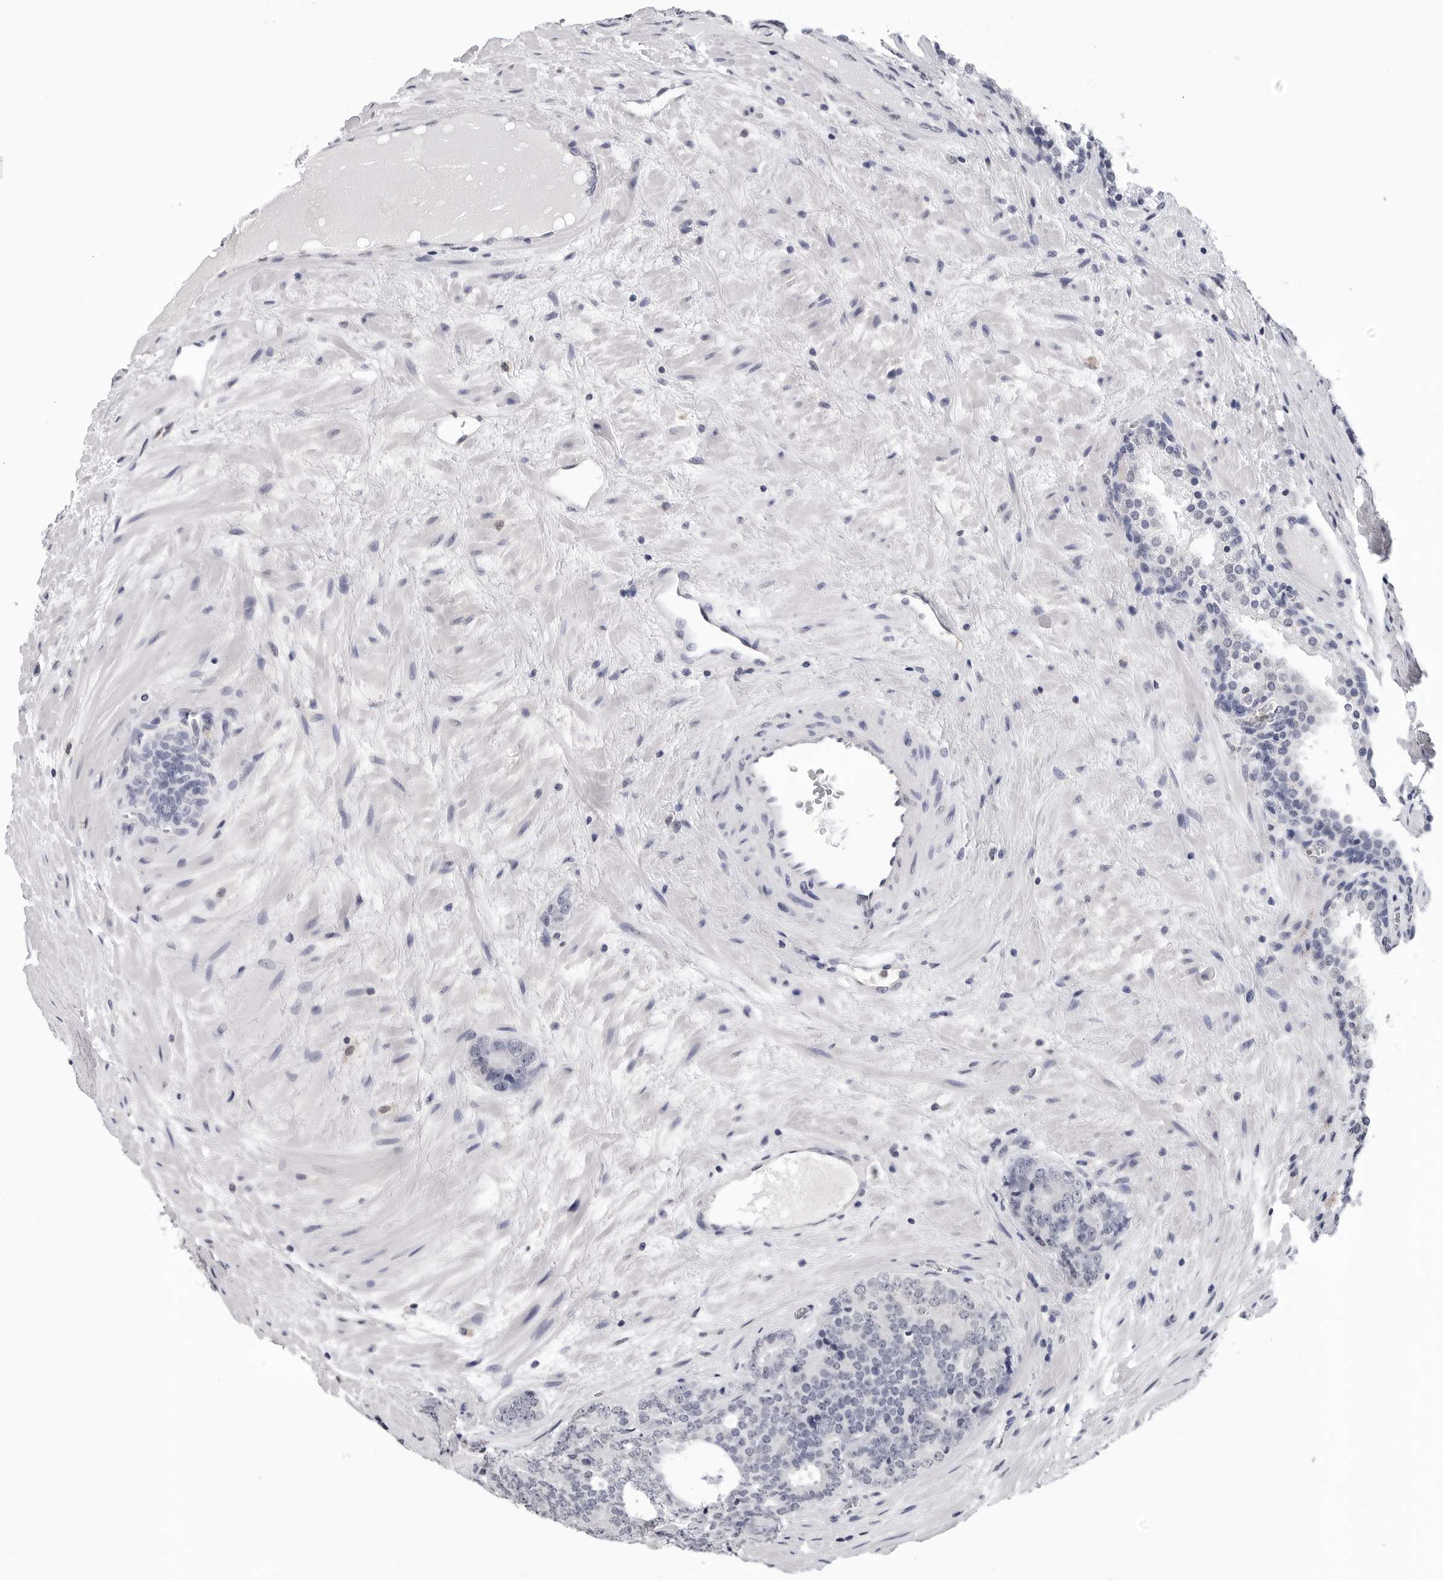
{"staining": {"intensity": "negative", "quantity": "none", "location": "none"}, "tissue": "prostate cancer", "cell_type": "Tumor cells", "image_type": "cancer", "snomed": [{"axis": "morphology", "description": "Adenocarcinoma, High grade"}, {"axis": "topography", "description": "Prostate"}], "caption": "An immunohistochemistry (IHC) photomicrograph of prostate high-grade adenocarcinoma is shown. There is no staining in tumor cells of prostate high-grade adenocarcinoma.", "gene": "TRMT13", "patient": {"sex": "male", "age": 56}}